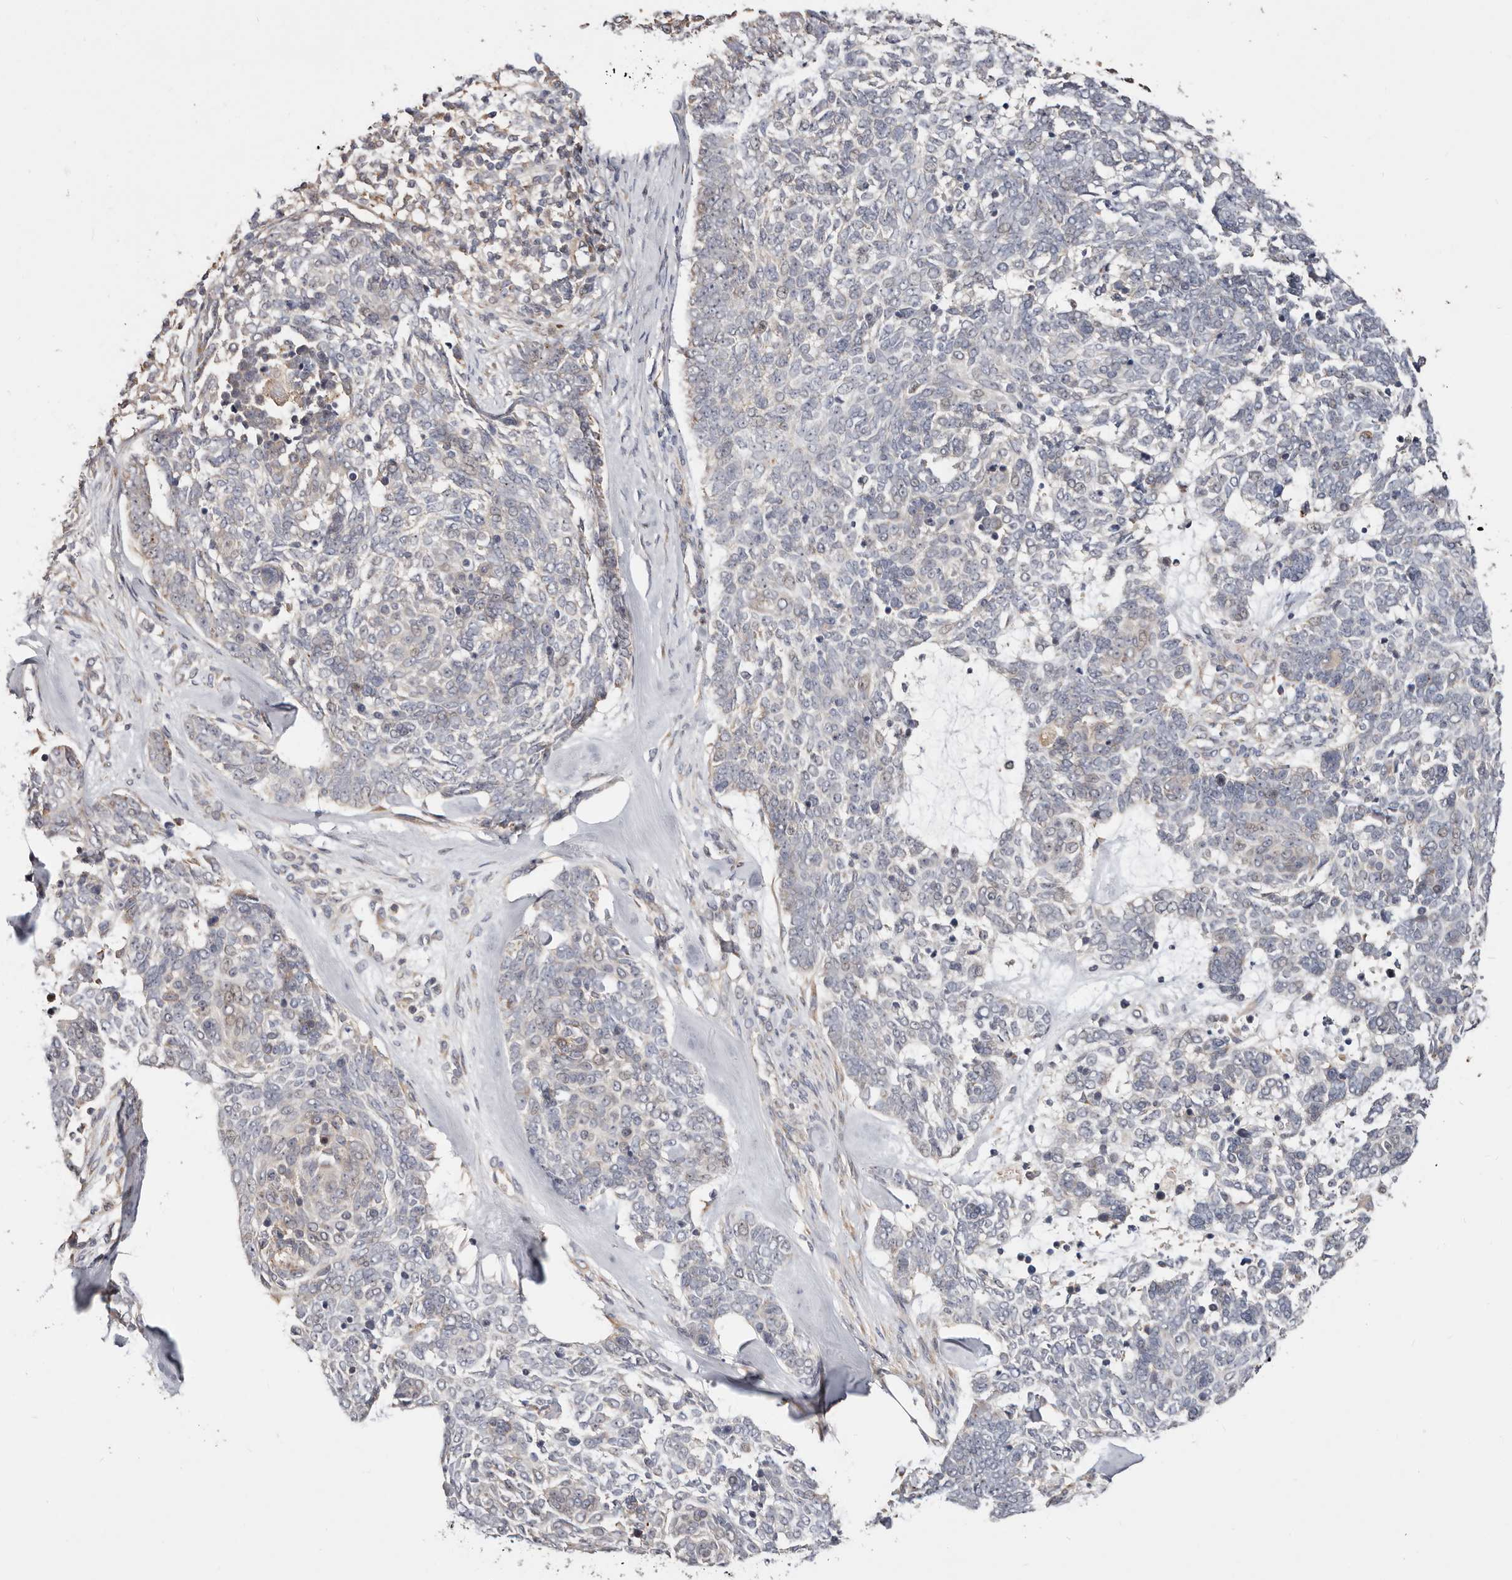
{"staining": {"intensity": "negative", "quantity": "none", "location": "none"}, "tissue": "skin cancer", "cell_type": "Tumor cells", "image_type": "cancer", "snomed": [{"axis": "morphology", "description": "Basal cell carcinoma"}, {"axis": "topography", "description": "Skin"}], "caption": "IHC photomicrograph of neoplastic tissue: human skin basal cell carcinoma stained with DAB (3,3'-diaminobenzidine) displays no significant protein positivity in tumor cells.", "gene": "USP33", "patient": {"sex": "female", "age": 81}}